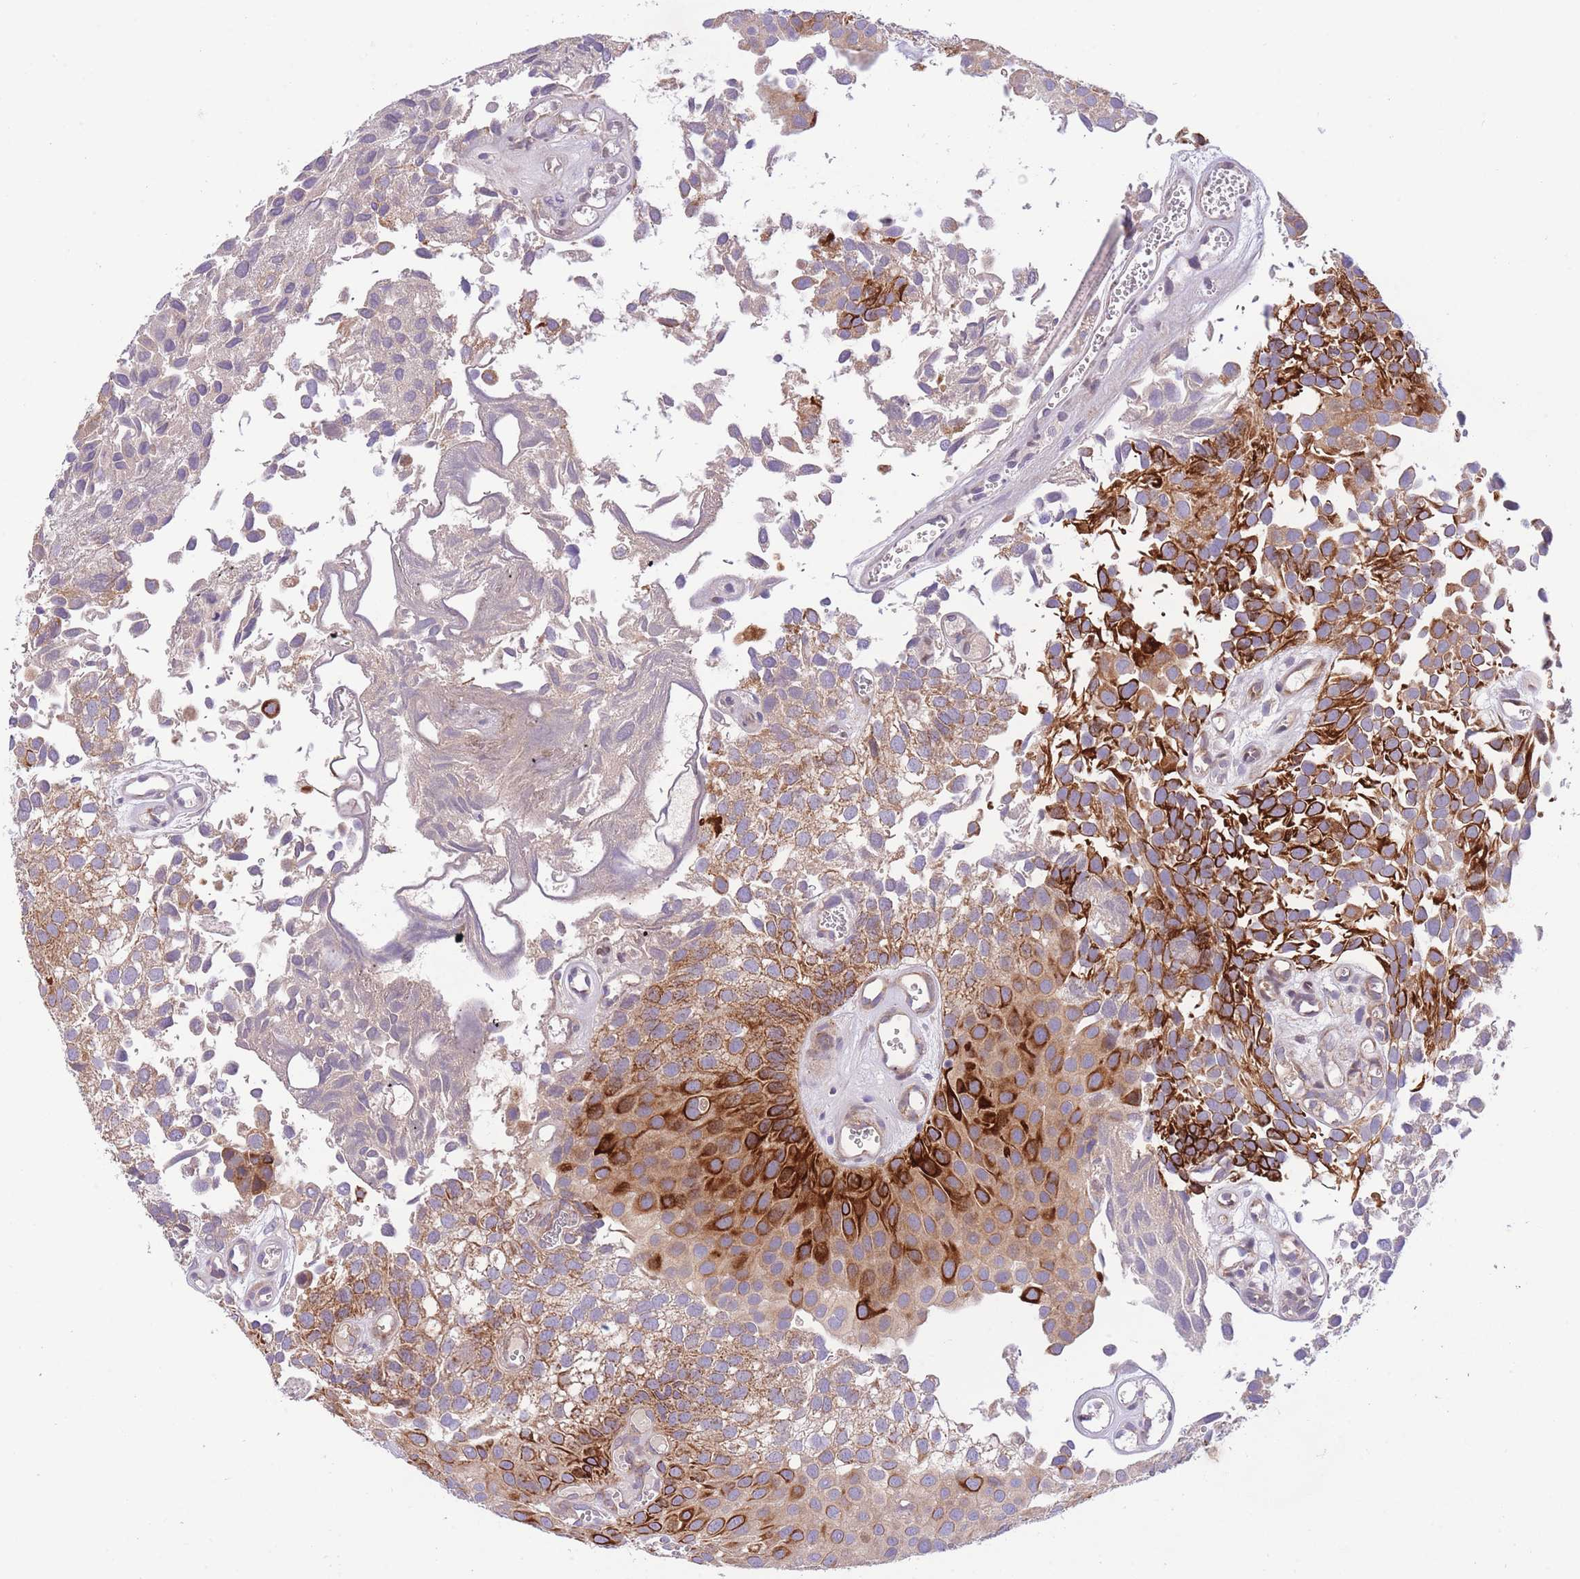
{"staining": {"intensity": "strong", "quantity": ">75%", "location": "cytoplasmic/membranous"}, "tissue": "urothelial cancer", "cell_type": "Tumor cells", "image_type": "cancer", "snomed": [{"axis": "morphology", "description": "Urothelial carcinoma, Low grade"}, {"axis": "topography", "description": "Urinary bladder"}], "caption": "Human urothelial cancer stained with a brown dye displays strong cytoplasmic/membranous positive expression in approximately >75% of tumor cells.", "gene": "CHAC1", "patient": {"sex": "male", "age": 88}}